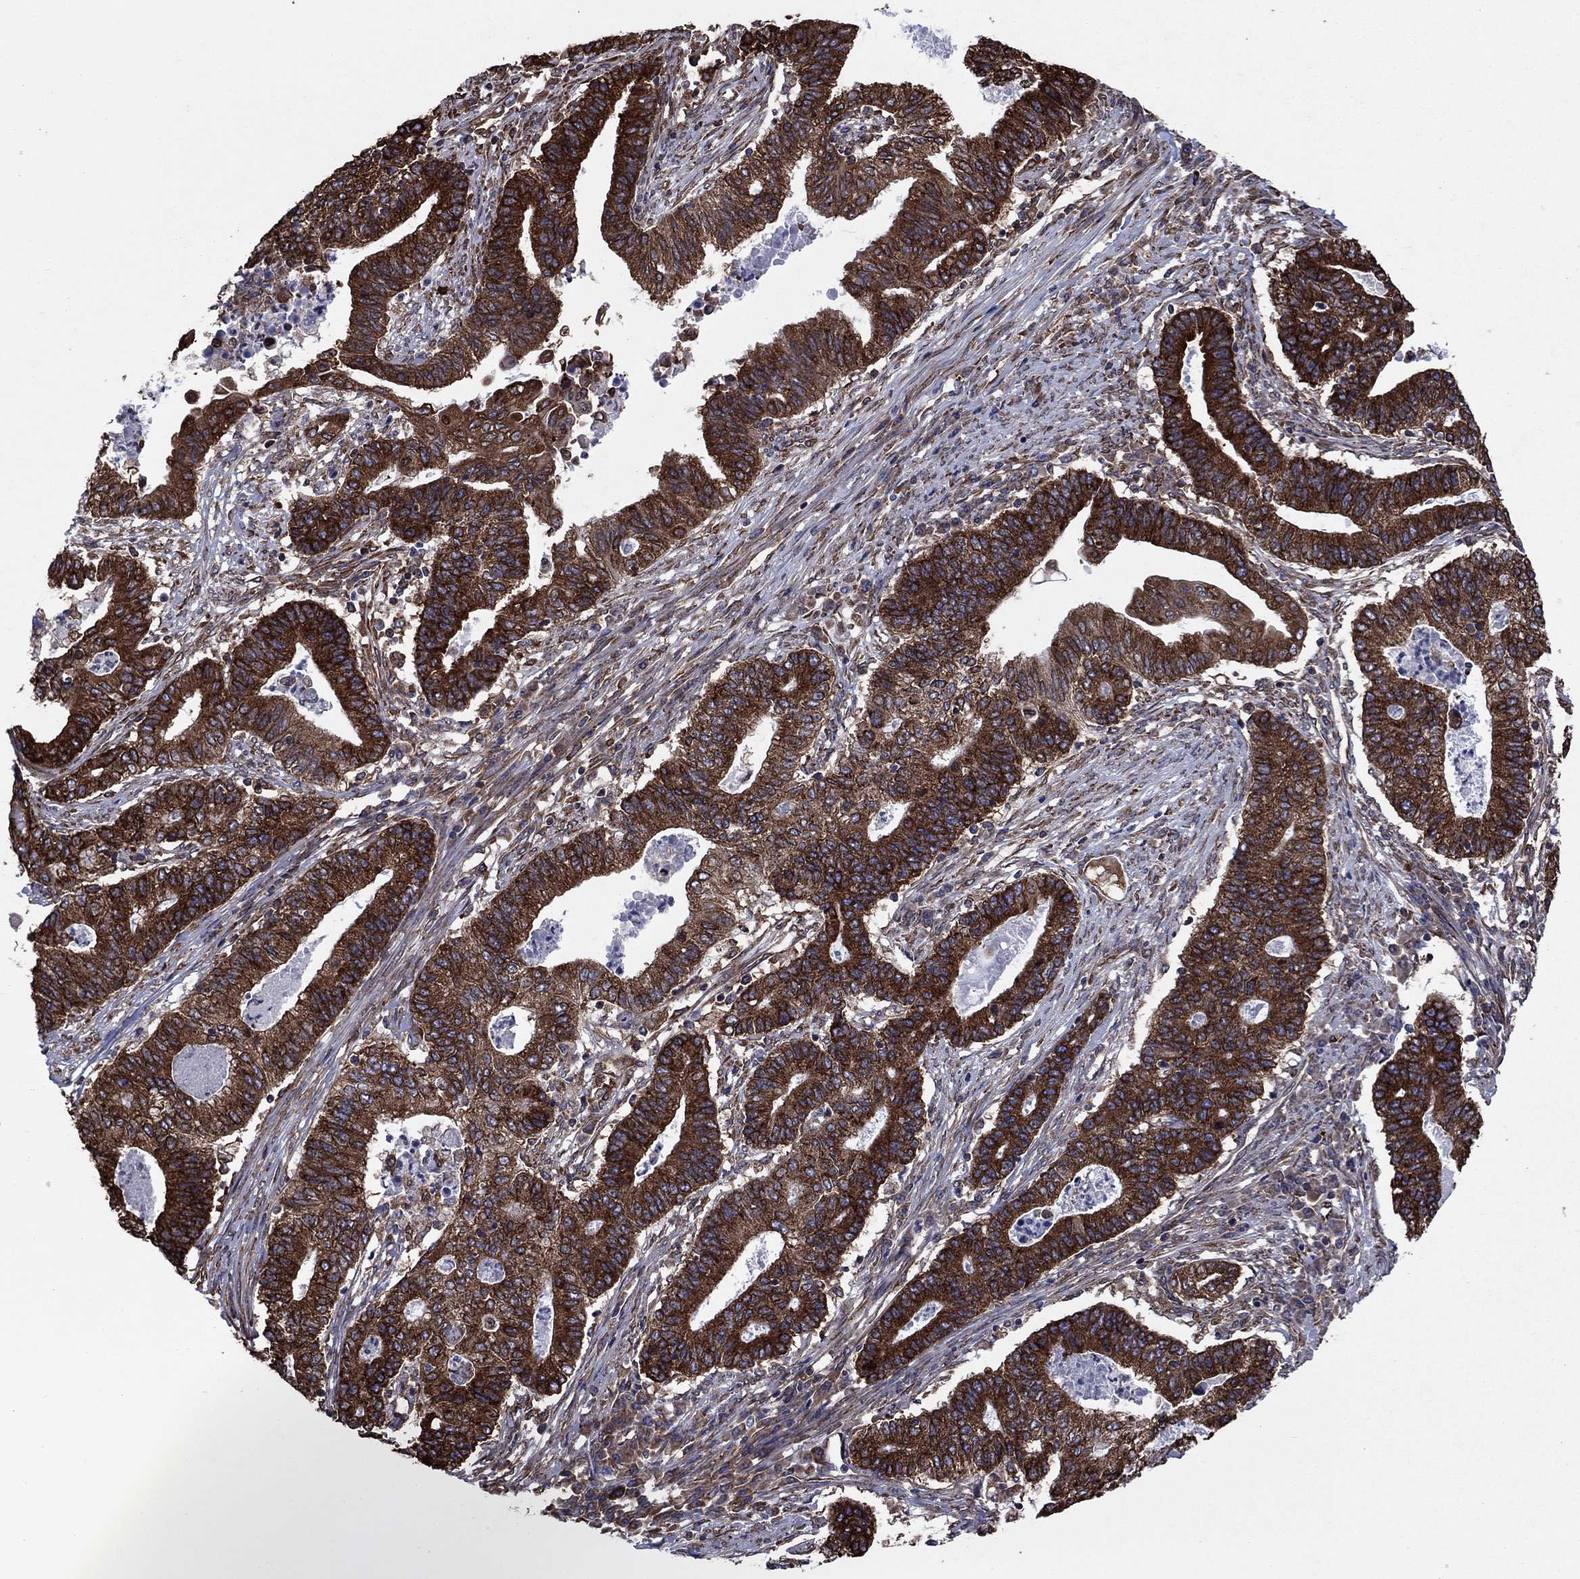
{"staining": {"intensity": "strong", "quantity": ">75%", "location": "cytoplasmic/membranous"}, "tissue": "endometrial cancer", "cell_type": "Tumor cells", "image_type": "cancer", "snomed": [{"axis": "morphology", "description": "Adenocarcinoma, NOS"}, {"axis": "topography", "description": "Uterus"}, {"axis": "topography", "description": "Endometrium"}], "caption": "High-magnification brightfield microscopy of adenocarcinoma (endometrial) stained with DAB (3,3'-diaminobenzidine) (brown) and counterstained with hematoxylin (blue). tumor cells exhibit strong cytoplasmic/membranous expression is present in about>75% of cells.", "gene": "YBX1", "patient": {"sex": "female", "age": 54}}